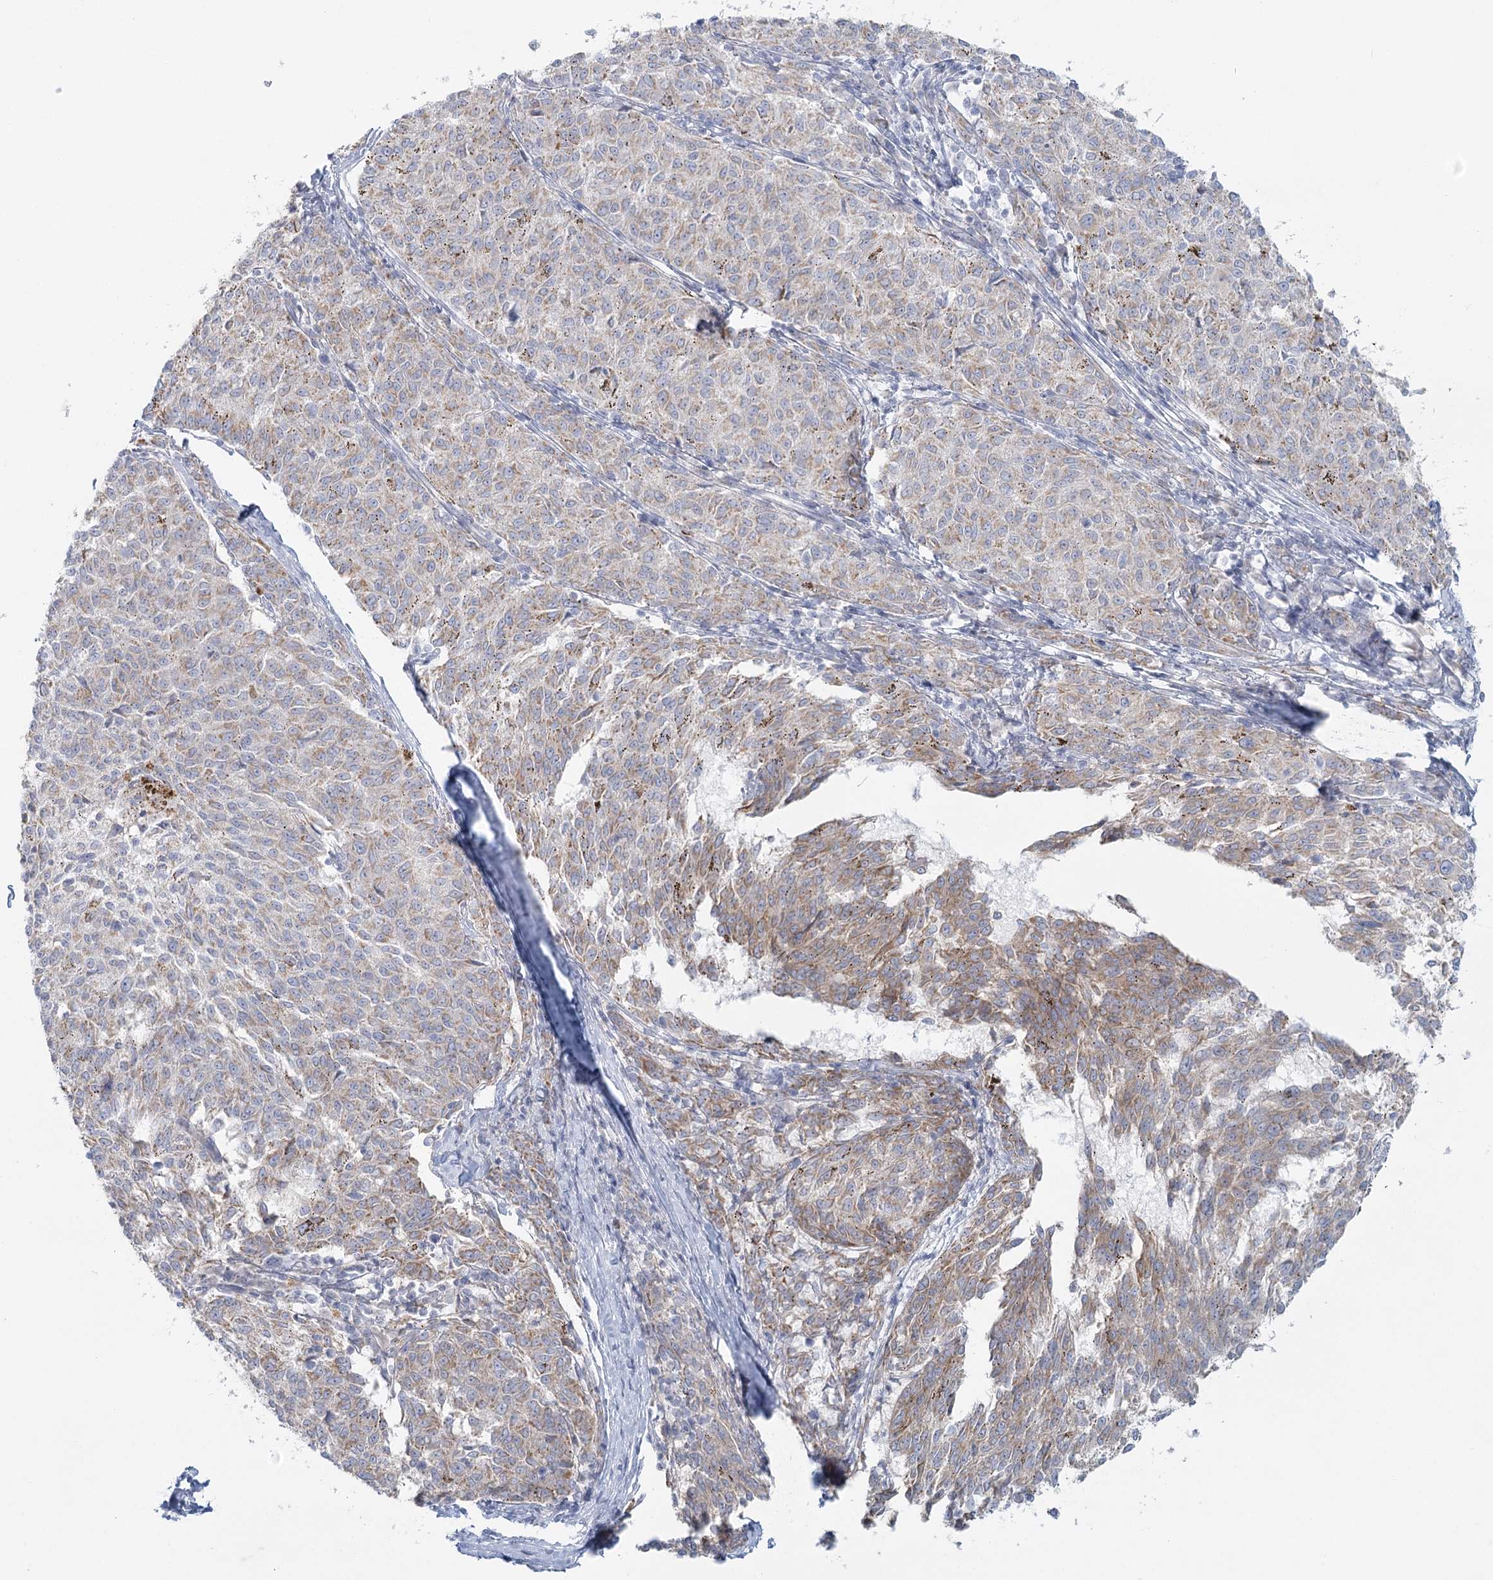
{"staining": {"intensity": "moderate", "quantity": "25%-75%", "location": "cytoplasmic/membranous"}, "tissue": "melanoma", "cell_type": "Tumor cells", "image_type": "cancer", "snomed": [{"axis": "morphology", "description": "Malignant melanoma, NOS"}, {"axis": "topography", "description": "Skin"}], "caption": "Protein staining reveals moderate cytoplasmic/membranous positivity in approximately 25%-75% of tumor cells in malignant melanoma. The protein of interest is shown in brown color, while the nuclei are stained blue.", "gene": "BPHL", "patient": {"sex": "female", "age": 72}}